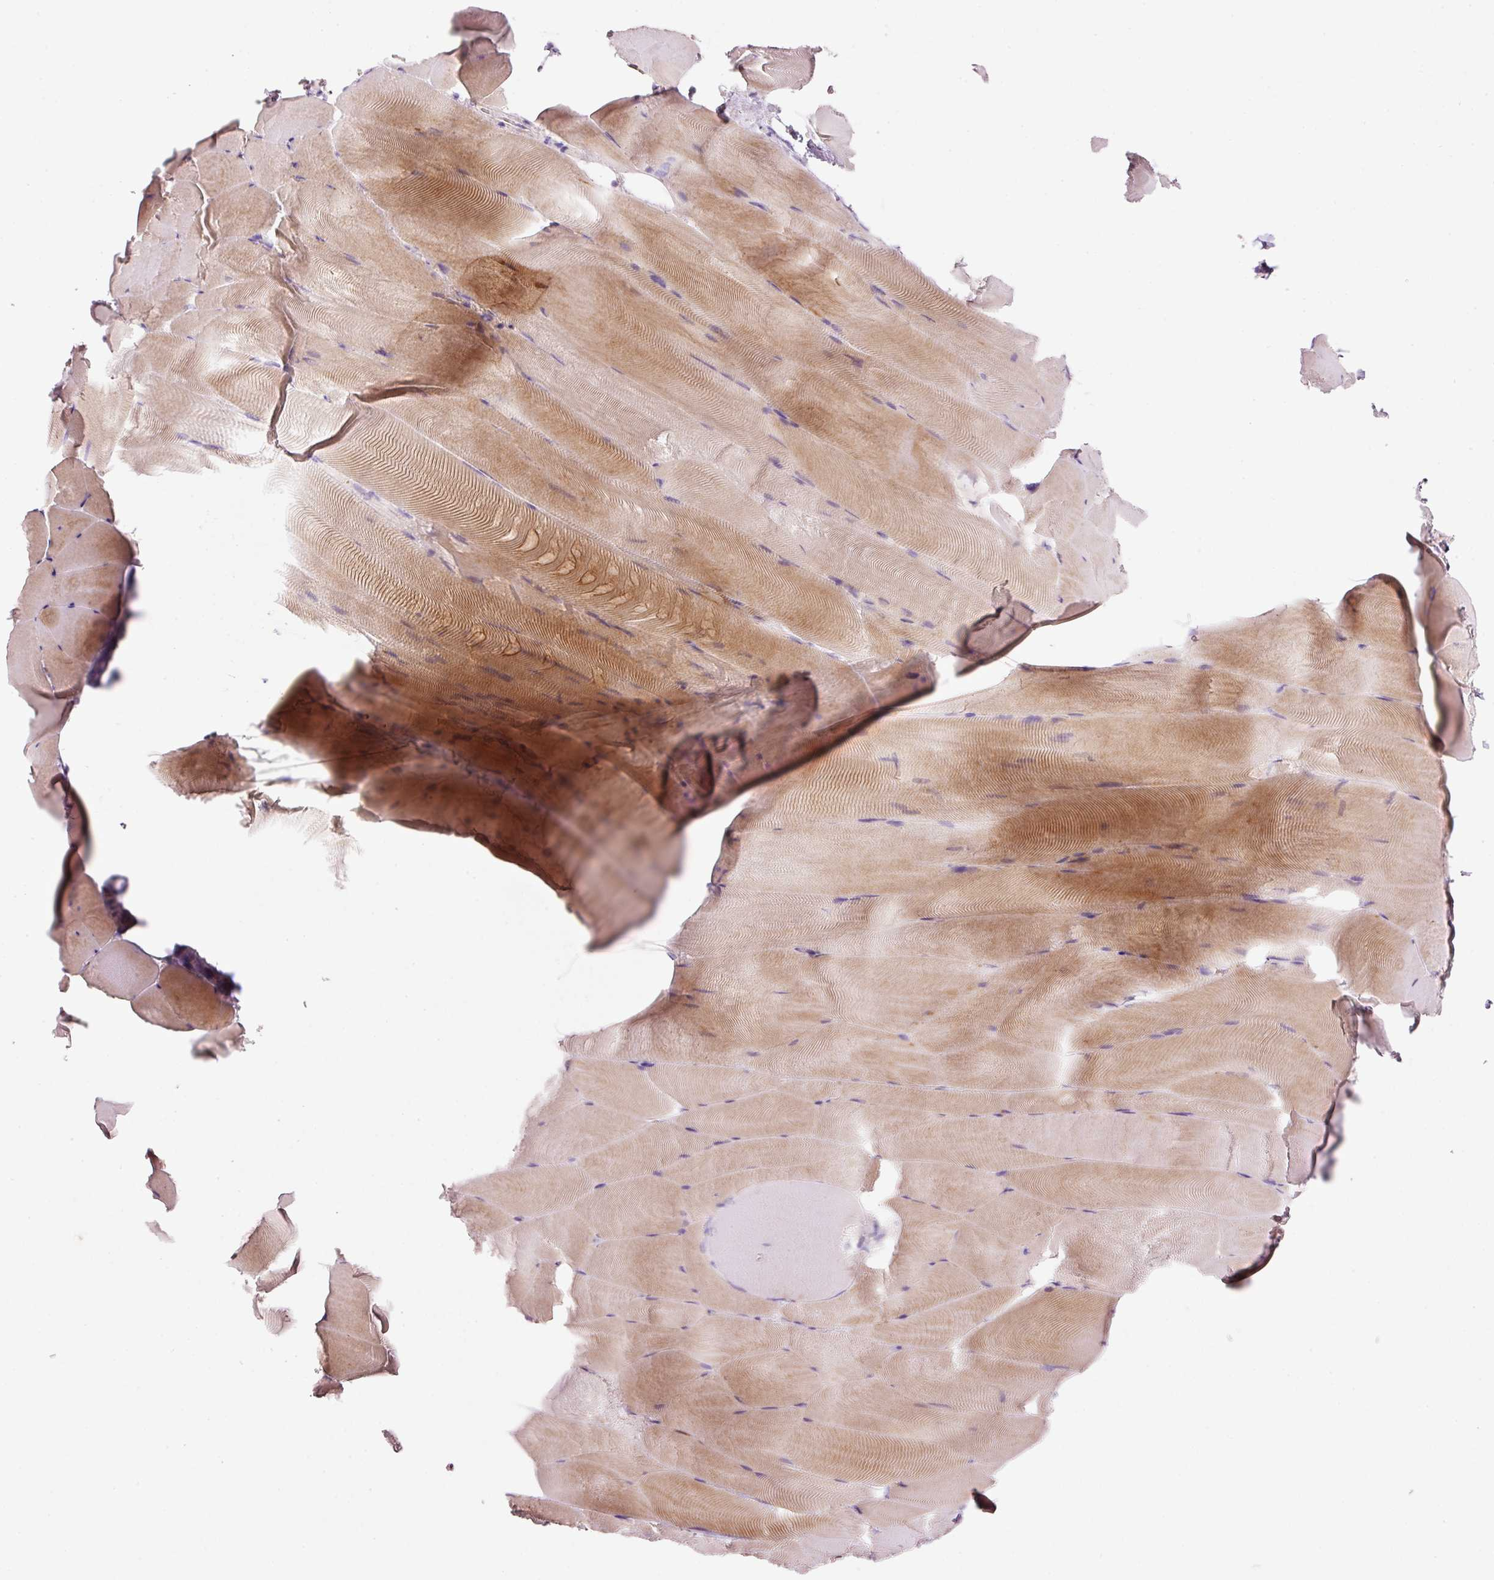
{"staining": {"intensity": "moderate", "quantity": "<25%", "location": "cytoplasmic/membranous"}, "tissue": "skeletal muscle", "cell_type": "Myocytes", "image_type": "normal", "snomed": [{"axis": "morphology", "description": "Normal tissue, NOS"}, {"axis": "topography", "description": "Skeletal muscle"}], "caption": "Protein analysis of unremarkable skeletal muscle exhibits moderate cytoplasmic/membranous positivity in approximately <25% of myocytes.", "gene": "TENT5C", "patient": {"sex": "female", "age": 64}}